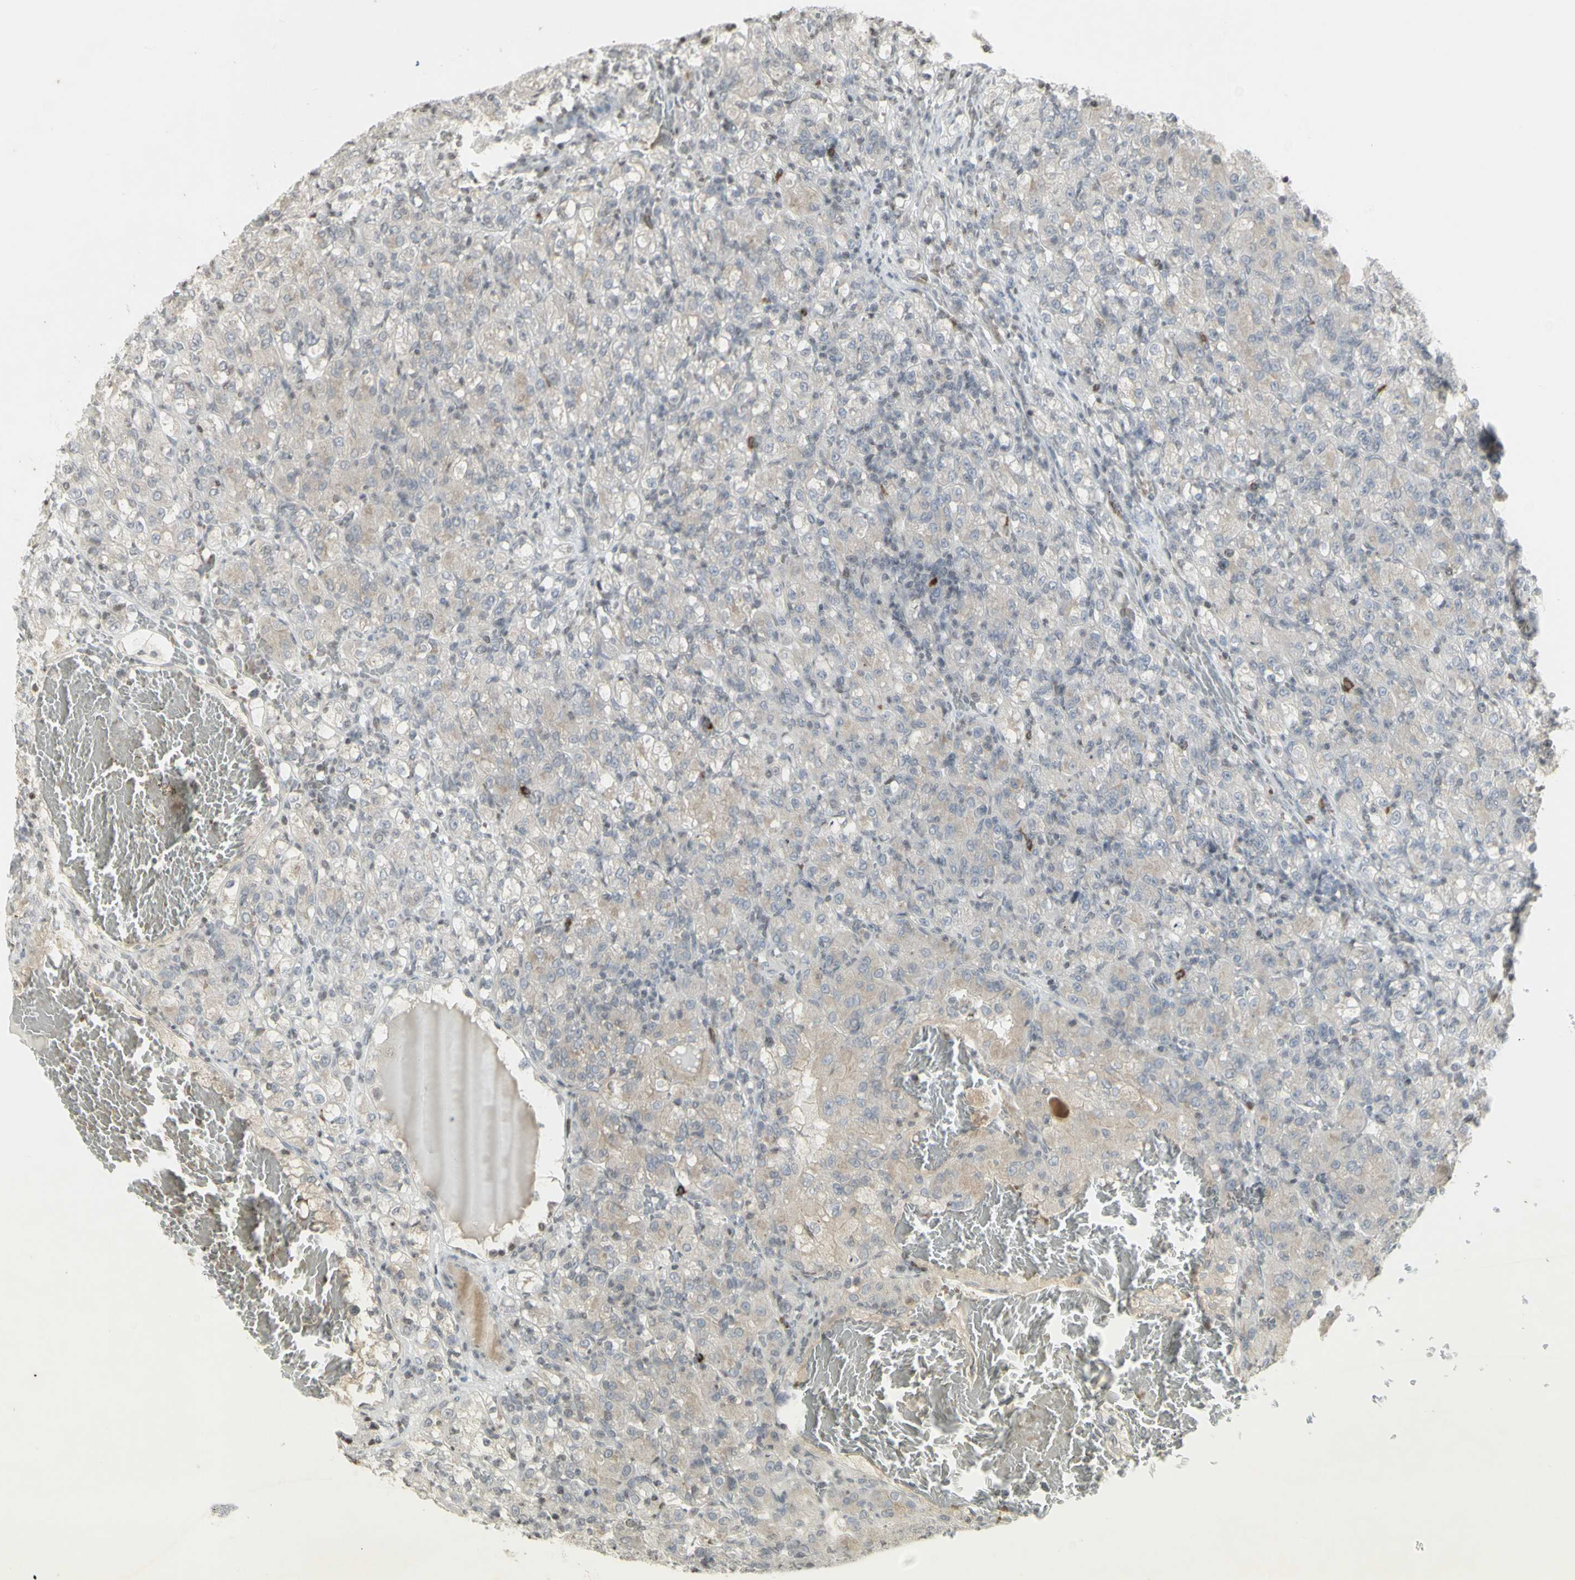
{"staining": {"intensity": "weak", "quantity": "<25%", "location": "cytoplasmic/membranous"}, "tissue": "renal cancer", "cell_type": "Tumor cells", "image_type": "cancer", "snomed": [{"axis": "morphology", "description": "Adenocarcinoma, NOS"}, {"axis": "topography", "description": "Kidney"}], "caption": "This micrograph is of renal cancer stained with immunohistochemistry to label a protein in brown with the nuclei are counter-stained blue. There is no expression in tumor cells. (Brightfield microscopy of DAB (3,3'-diaminobenzidine) IHC at high magnification).", "gene": "MUC5AC", "patient": {"sex": "male", "age": 61}}